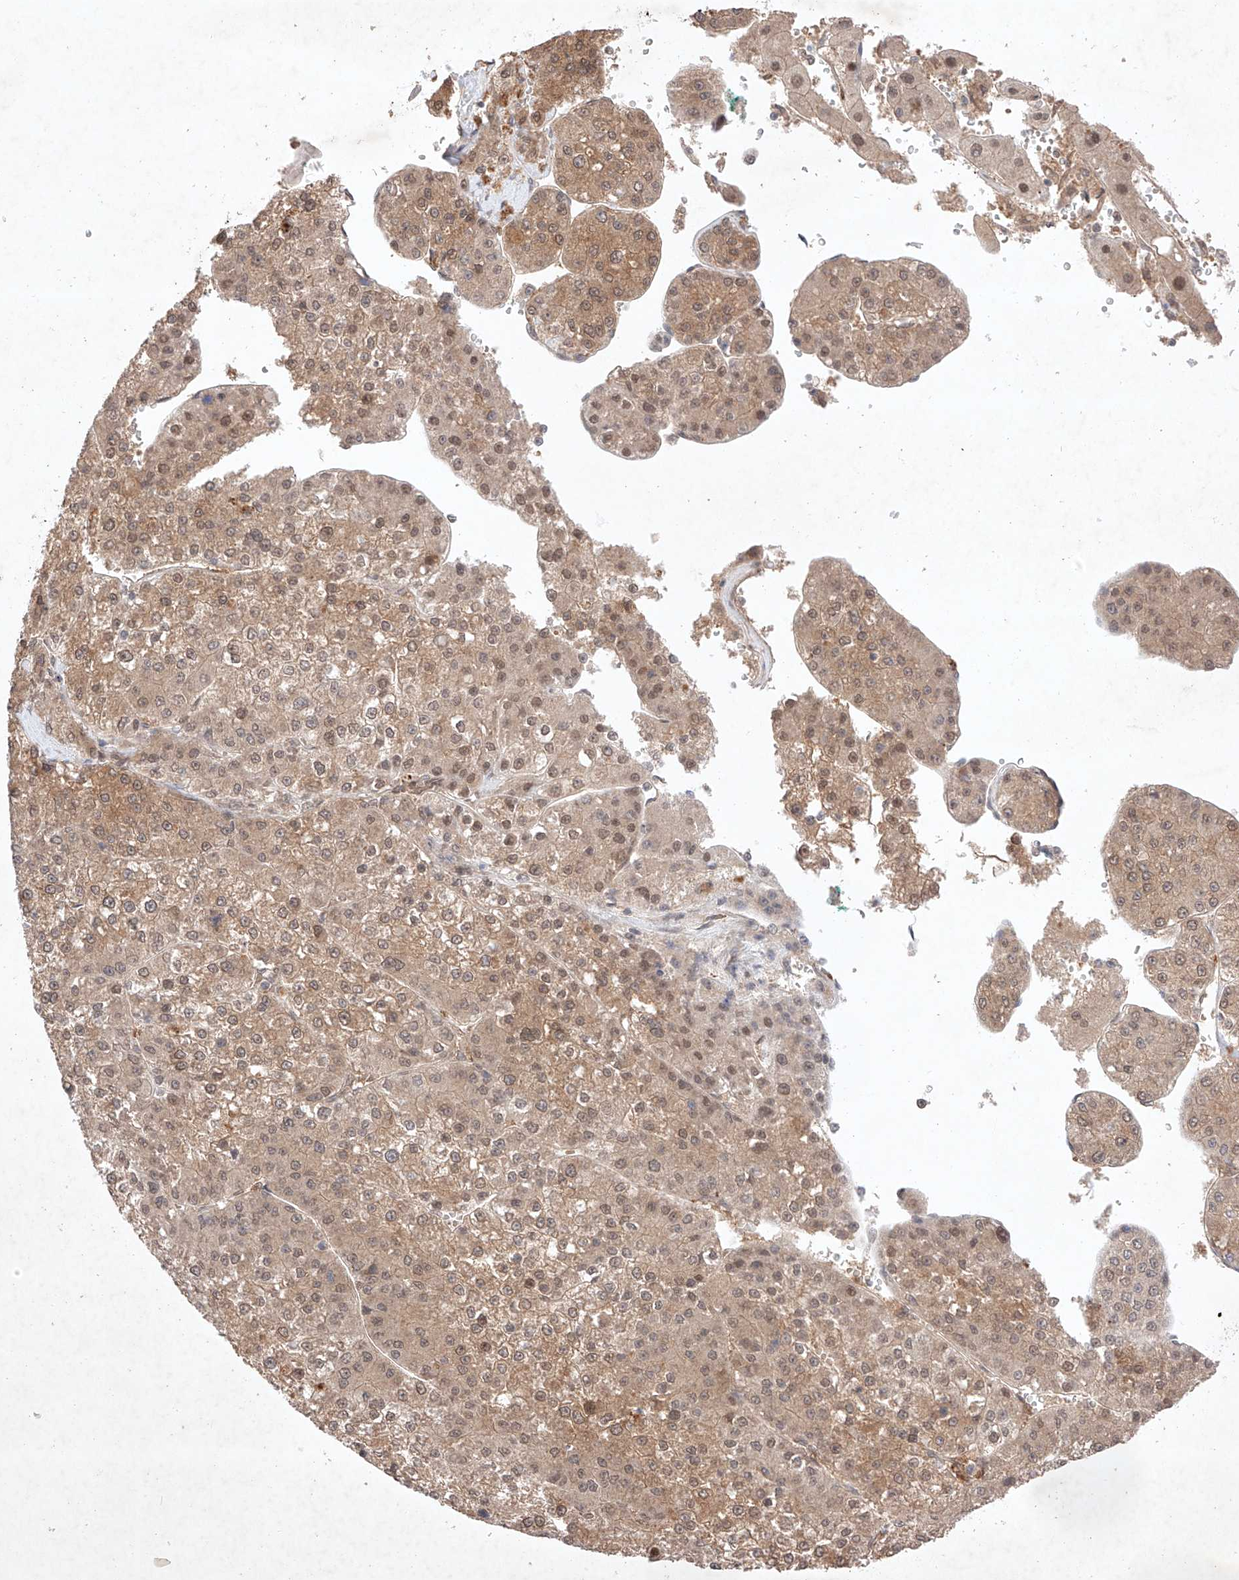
{"staining": {"intensity": "weak", "quantity": ">75%", "location": "cytoplasmic/membranous,nuclear"}, "tissue": "liver cancer", "cell_type": "Tumor cells", "image_type": "cancer", "snomed": [{"axis": "morphology", "description": "Carcinoma, Hepatocellular, NOS"}, {"axis": "topography", "description": "Liver"}], "caption": "This photomicrograph displays hepatocellular carcinoma (liver) stained with immunohistochemistry to label a protein in brown. The cytoplasmic/membranous and nuclear of tumor cells show weak positivity for the protein. Nuclei are counter-stained blue.", "gene": "ZNF124", "patient": {"sex": "female", "age": 73}}